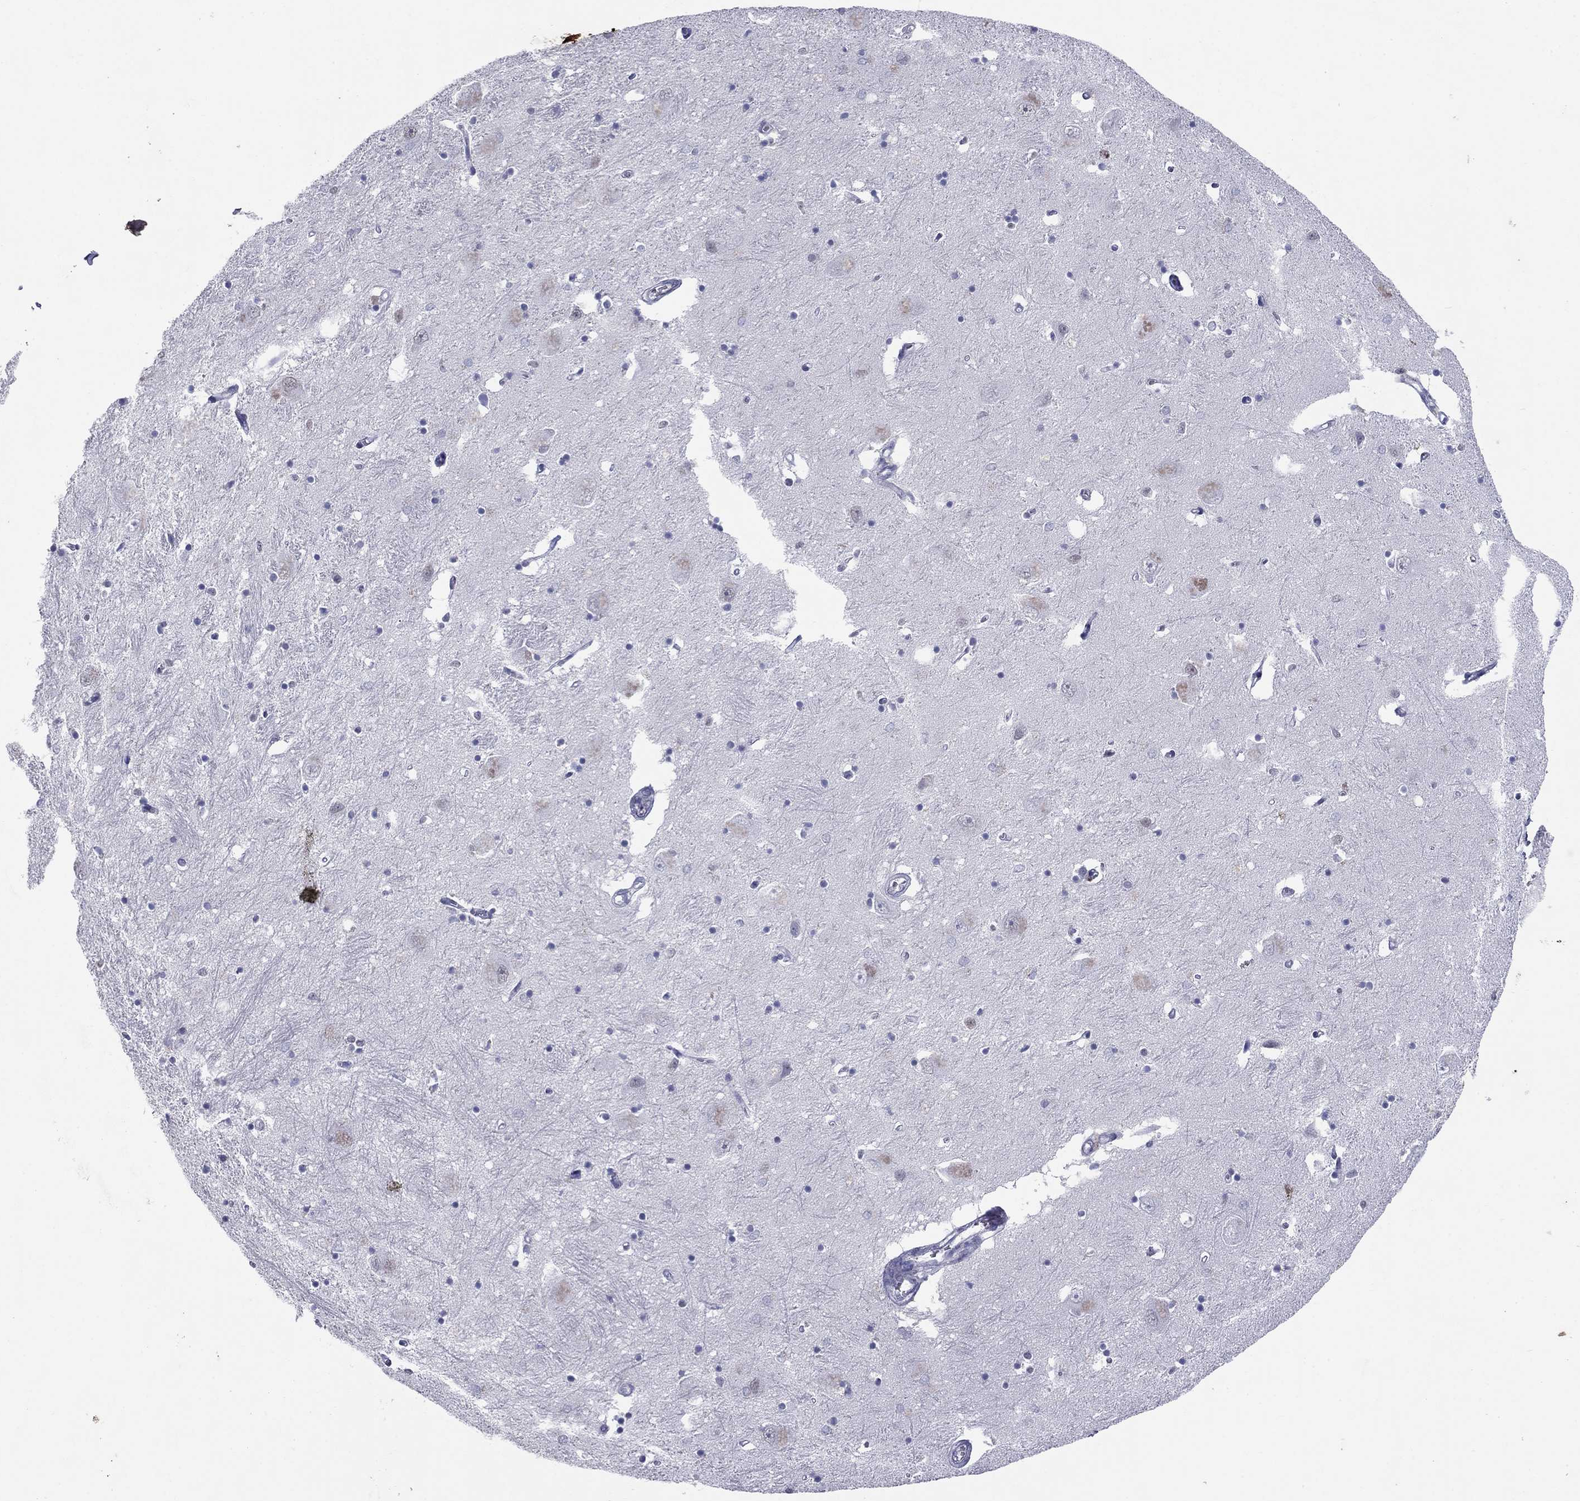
{"staining": {"intensity": "negative", "quantity": "none", "location": "none"}, "tissue": "caudate", "cell_type": "Glial cells", "image_type": "normal", "snomed": [{"axis": "morphology", "description": "Normal tissue, NOS"}, {"axis": "topography", "description": "Lateral ventricle wall"}], "caption": "Immunohistochemistry image of normal caudate stained for a protein (brown), which shows no expression in glial cells.", "gene": "KRT75", "patient": {"sex": "male", "age": 54}}